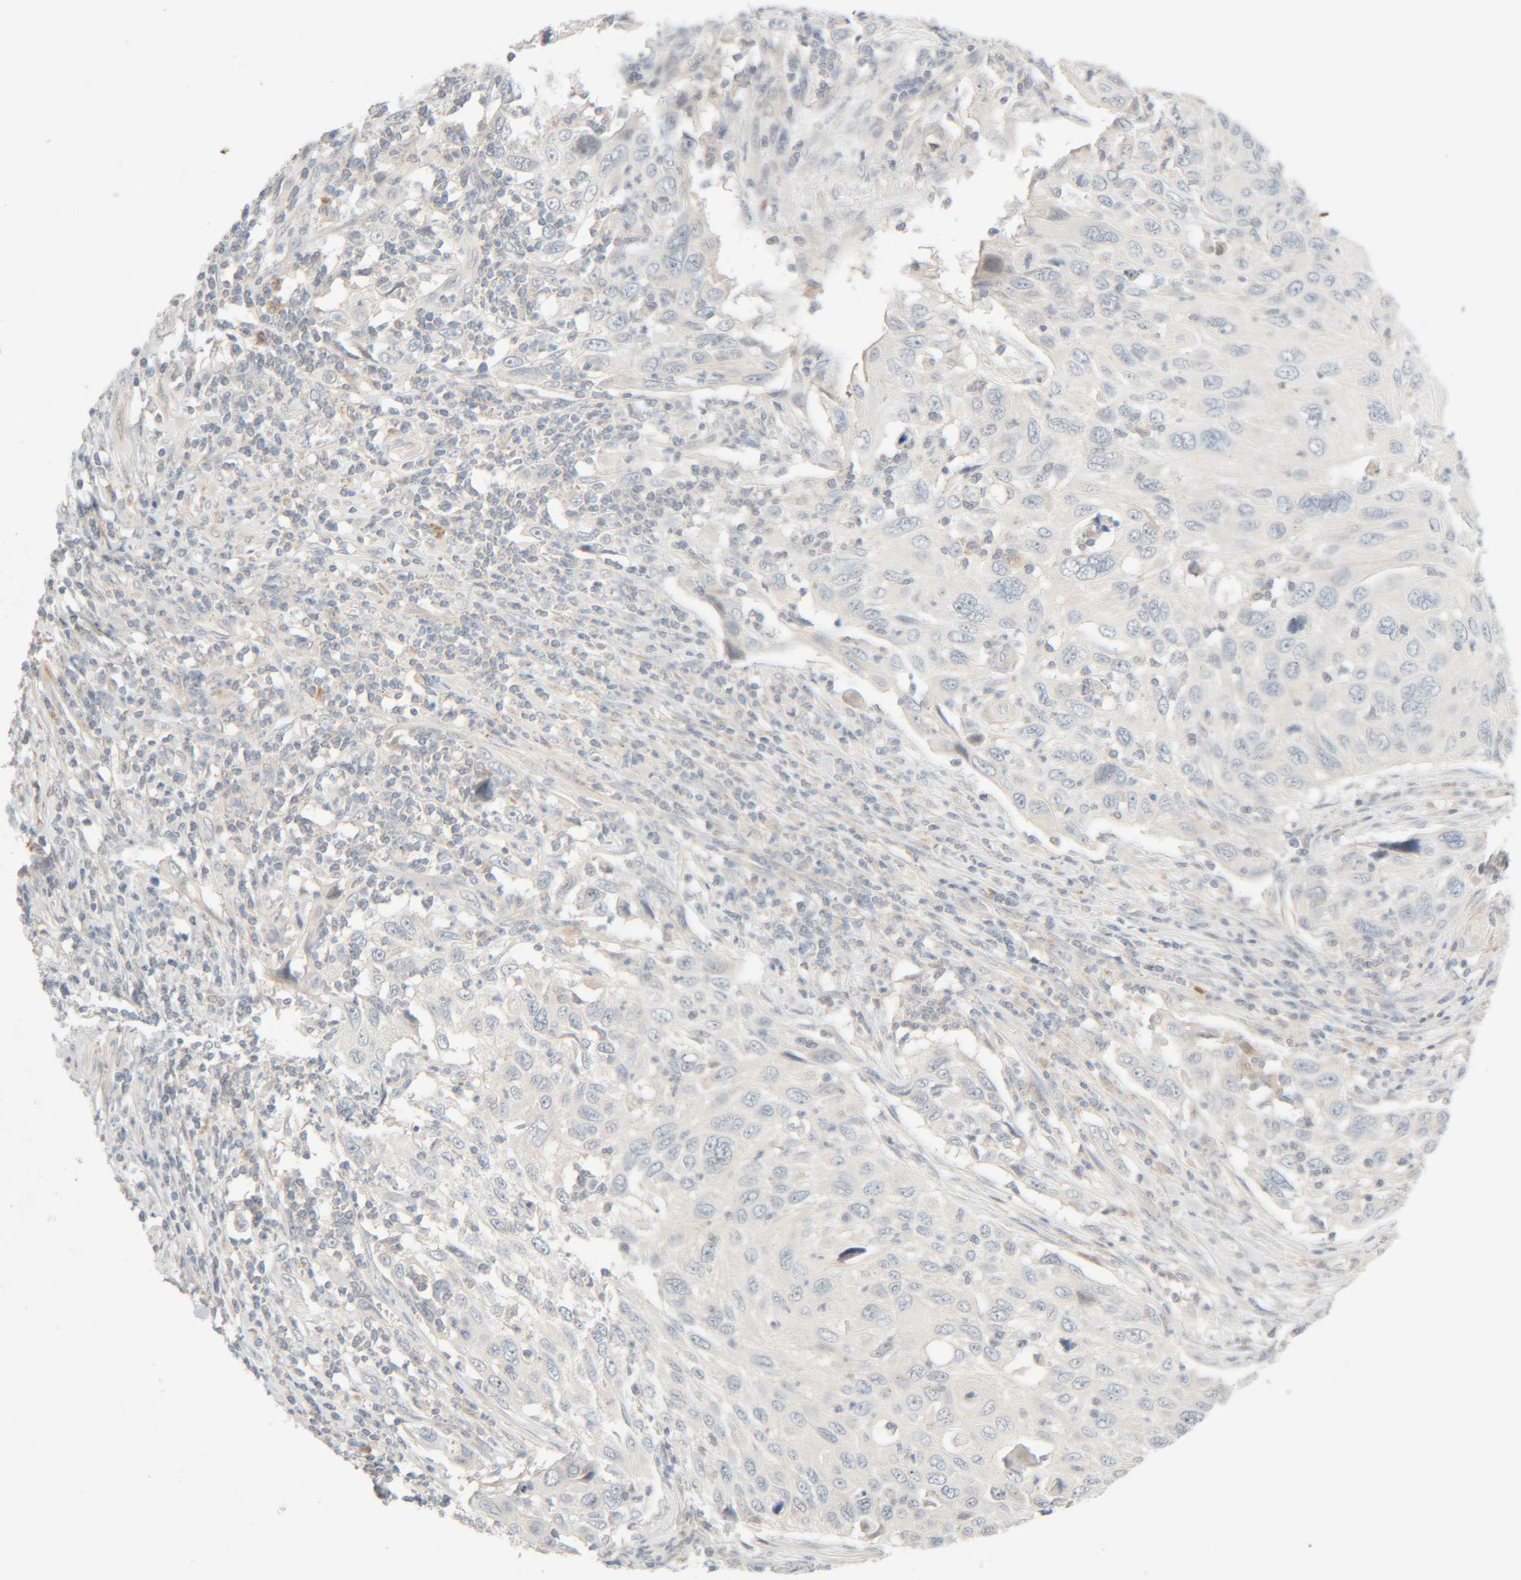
{"staining": {"intensity": "negative", "quantity": "none", "location": "none"}, "tissue": "cervical cancer", "cell_type": "Tumor cells", "image_type": "cancer", "snomed": [{"axis": "morphology", "description": "Squamous cell carcinoma, NOS"}, {"axis": "topography", "description": "Cervix"}], "caption": "Tumor cells show no significant expression in cervical cancer. The staining is performed using DAB brown chromogen with nuclei counter-stained in using hematoxylin.", "gene": "CHKA", "patient": {"sex": "female", "age": 70}}